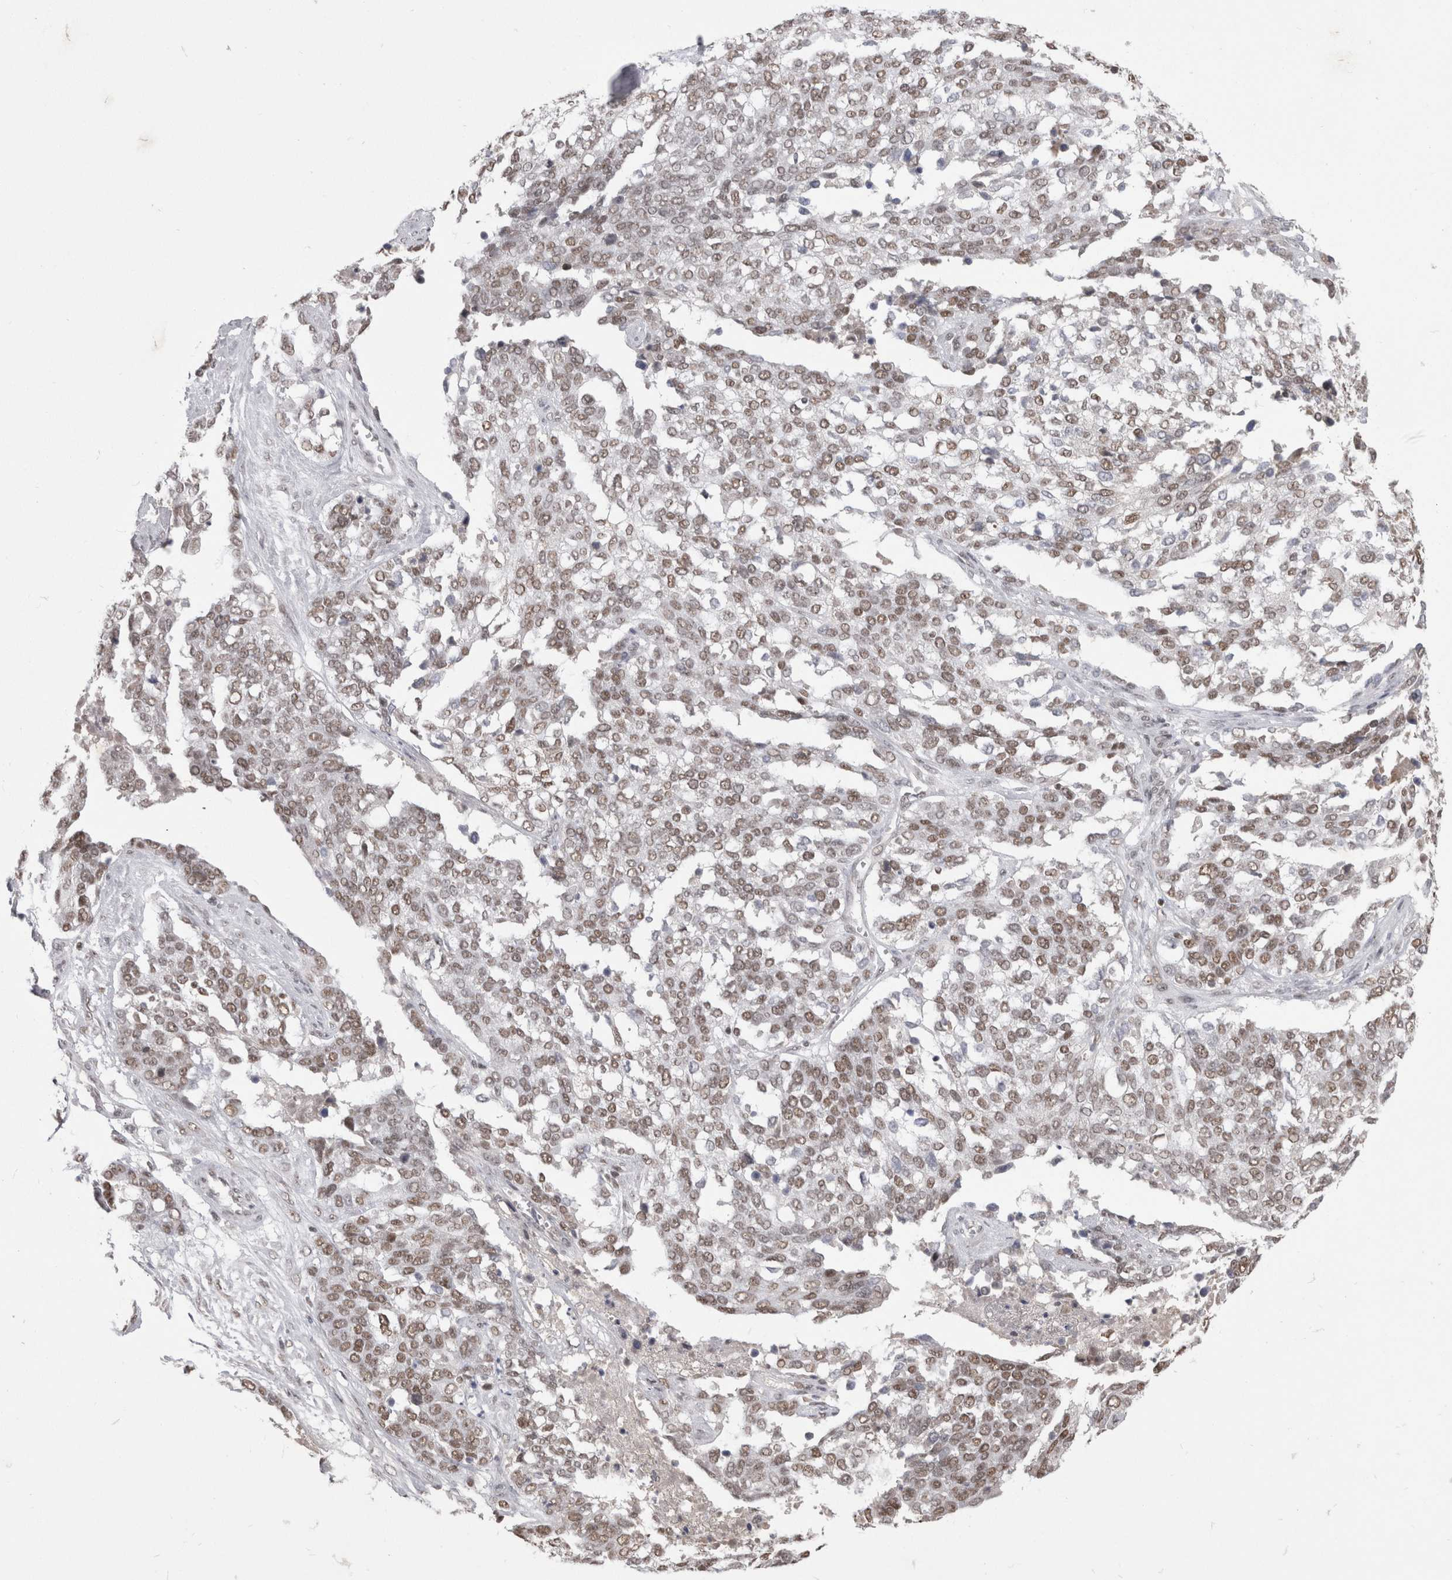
{"staining": {"intensity": "moderate", "quantity": ">75%", "location": "nuclear"}, "tissue": "ovarian cancer", "cell_type": "Tumor cells", "image_type": "cancer", "snomed": [{"axis": "morphology", "description": "Cystadenocarcinoma, serous, NOS"}, {"axis": "topography", "description": "Ovary"}], "caption": "Protein staining displays moderate nuclear positivity in about >75% of tumor cells in serous cystadenocarcinoma (ovarian). Using DAB (3,3'-diaminobenzidine) (brown) and hematoxylin (blue) stains, captured at high magnification using brightfield microscopy.", "gene": "DAXX", "patient": {"sex": "female", "age": 44}}